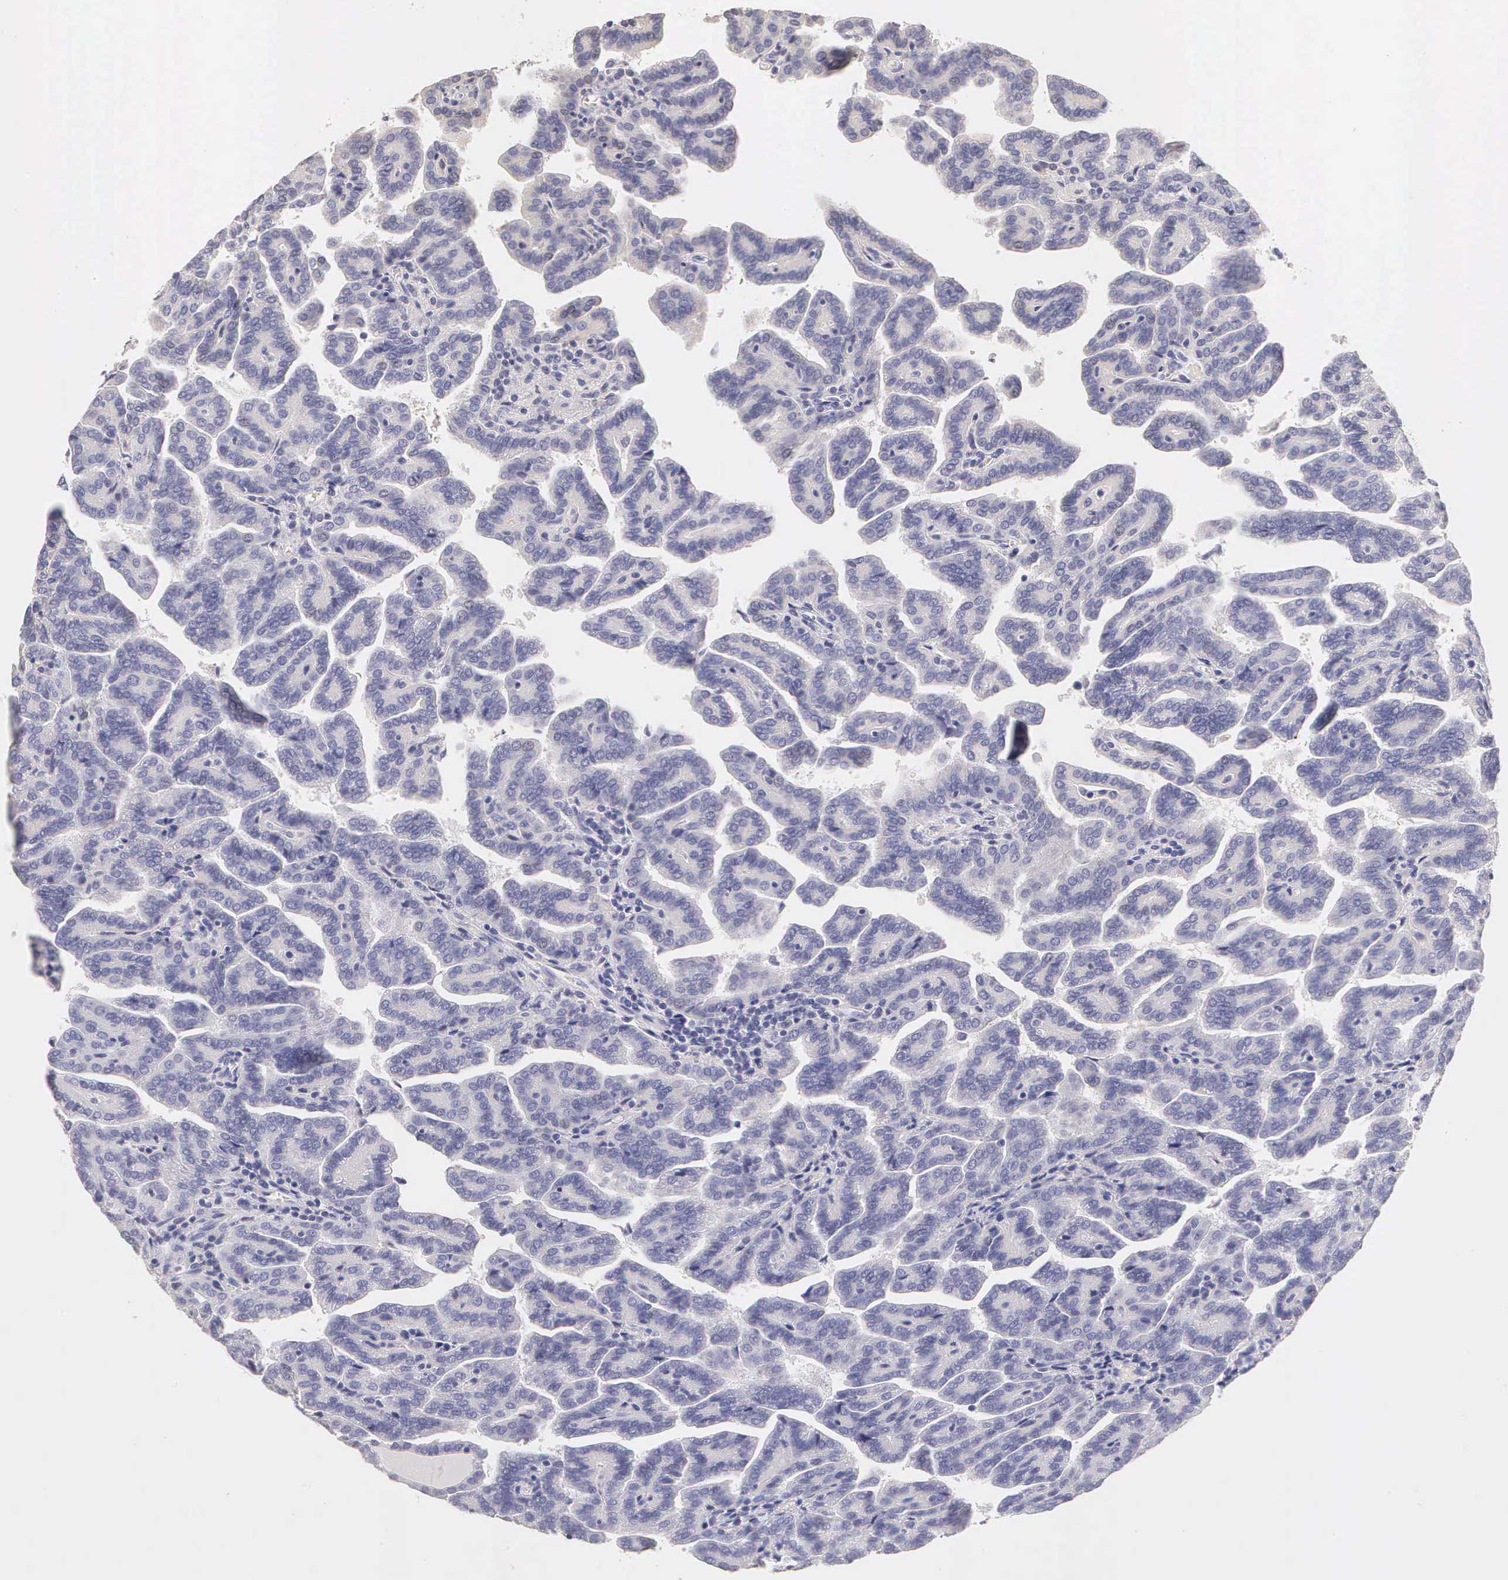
{"staining": {"intensity": "negative", "quantity": "none", "location": "none"}, "tissue": "renal cancer", "cell_type": "Tumor cells", "image_type": "cancer", "snomed": [{"axis": "morphology", "description": "Adenocarcinoma, NOS"}, {"axis": "topography", "description": "Kidney"}], "caption": "This is an immunohistochemistry photomicrograph of human renal cancer (adenocarcinoma). There is no positivity in tumor cells.", "gene": "ESR1", "patient": {"sex": "male", "age": 61}}